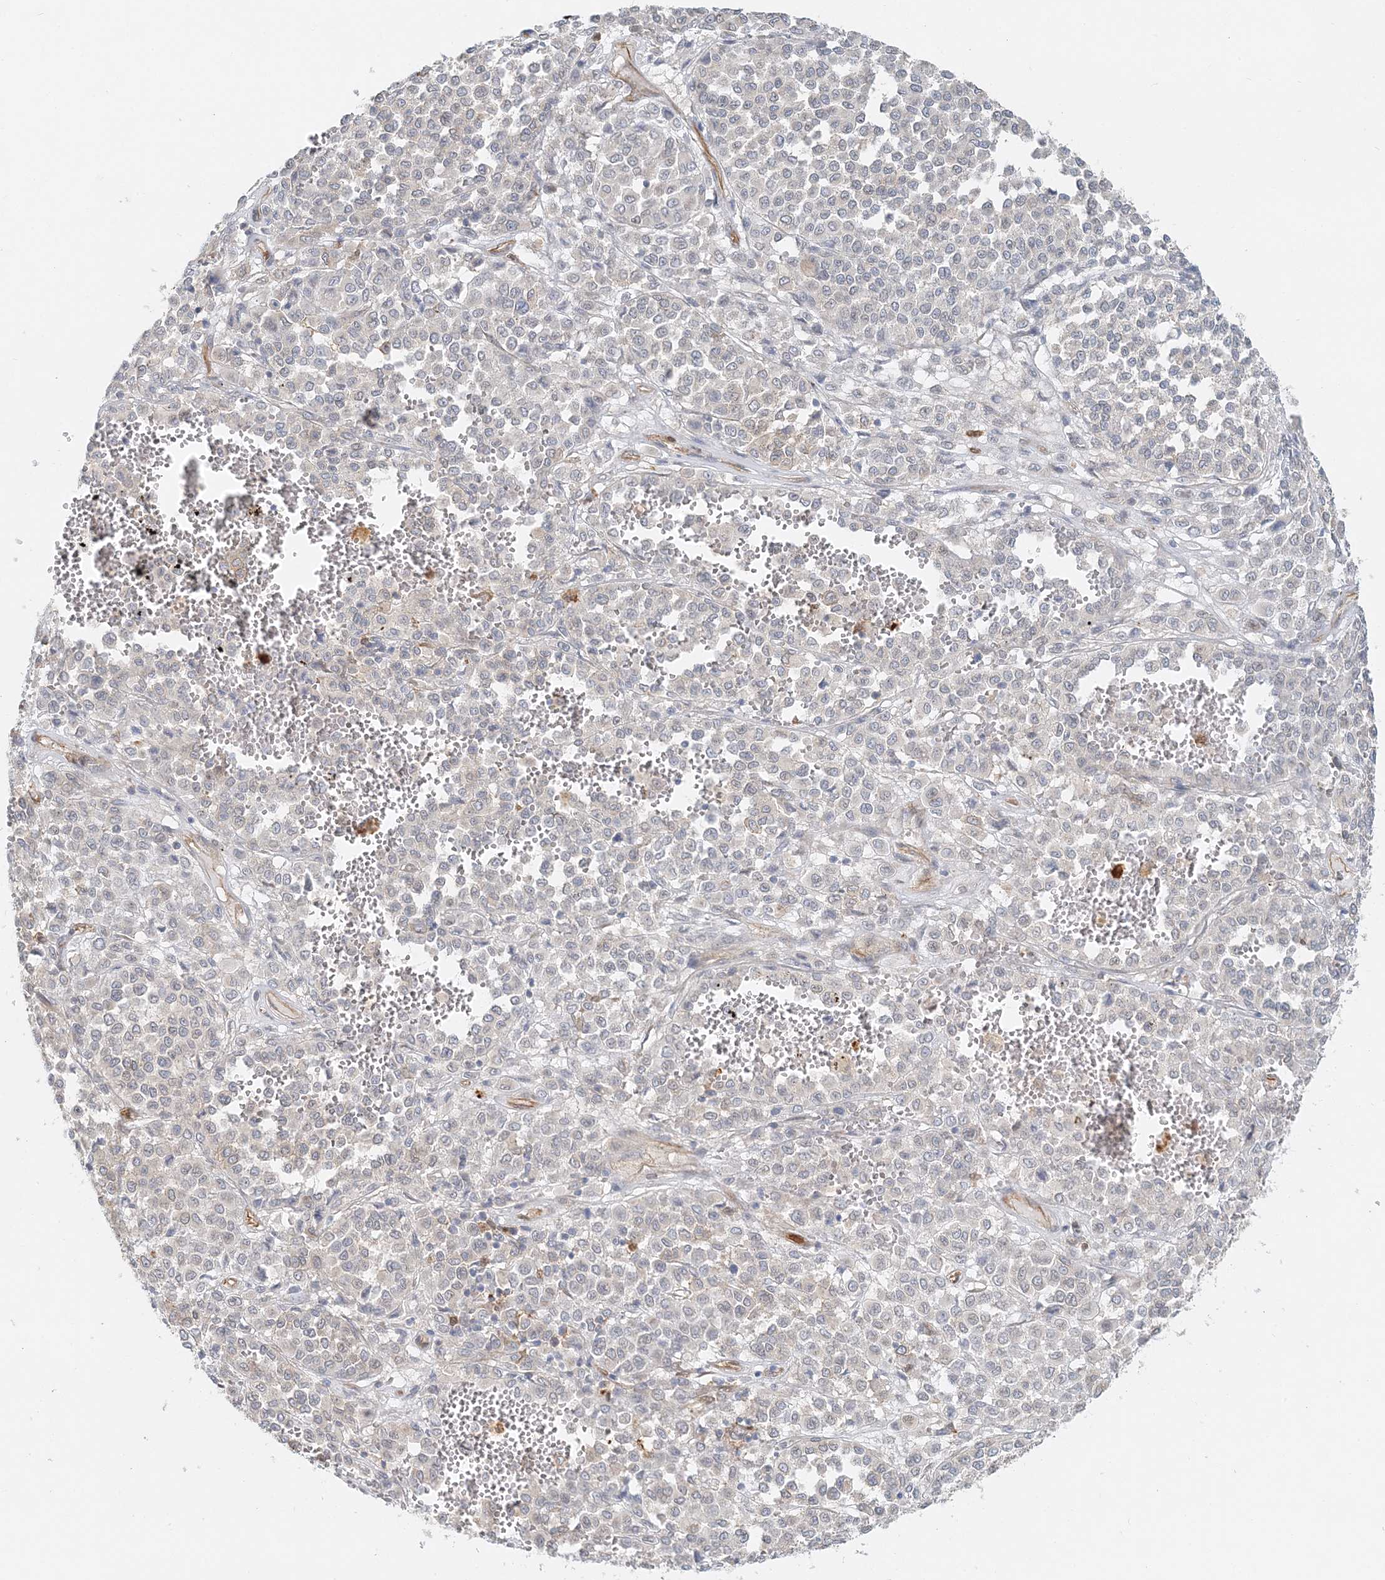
{"staining": {"intensity": "negative", "quantity": "none", "location": "none"}, "tissue": "melanoma", "cell_type": "Tumor cells", "image_type": "cancer", "snomed": [{"axis": "morphology", "description": "Malignant melanoma, Metastatic site"}, {"axis": "topography", "description": "Pancreas"}], "caption": "Photomicrograph shows no significant protein positivity in tumor cells of melanoma.", "gene": "DNAH1", "patient": {"sex": "female", "age": 30}}